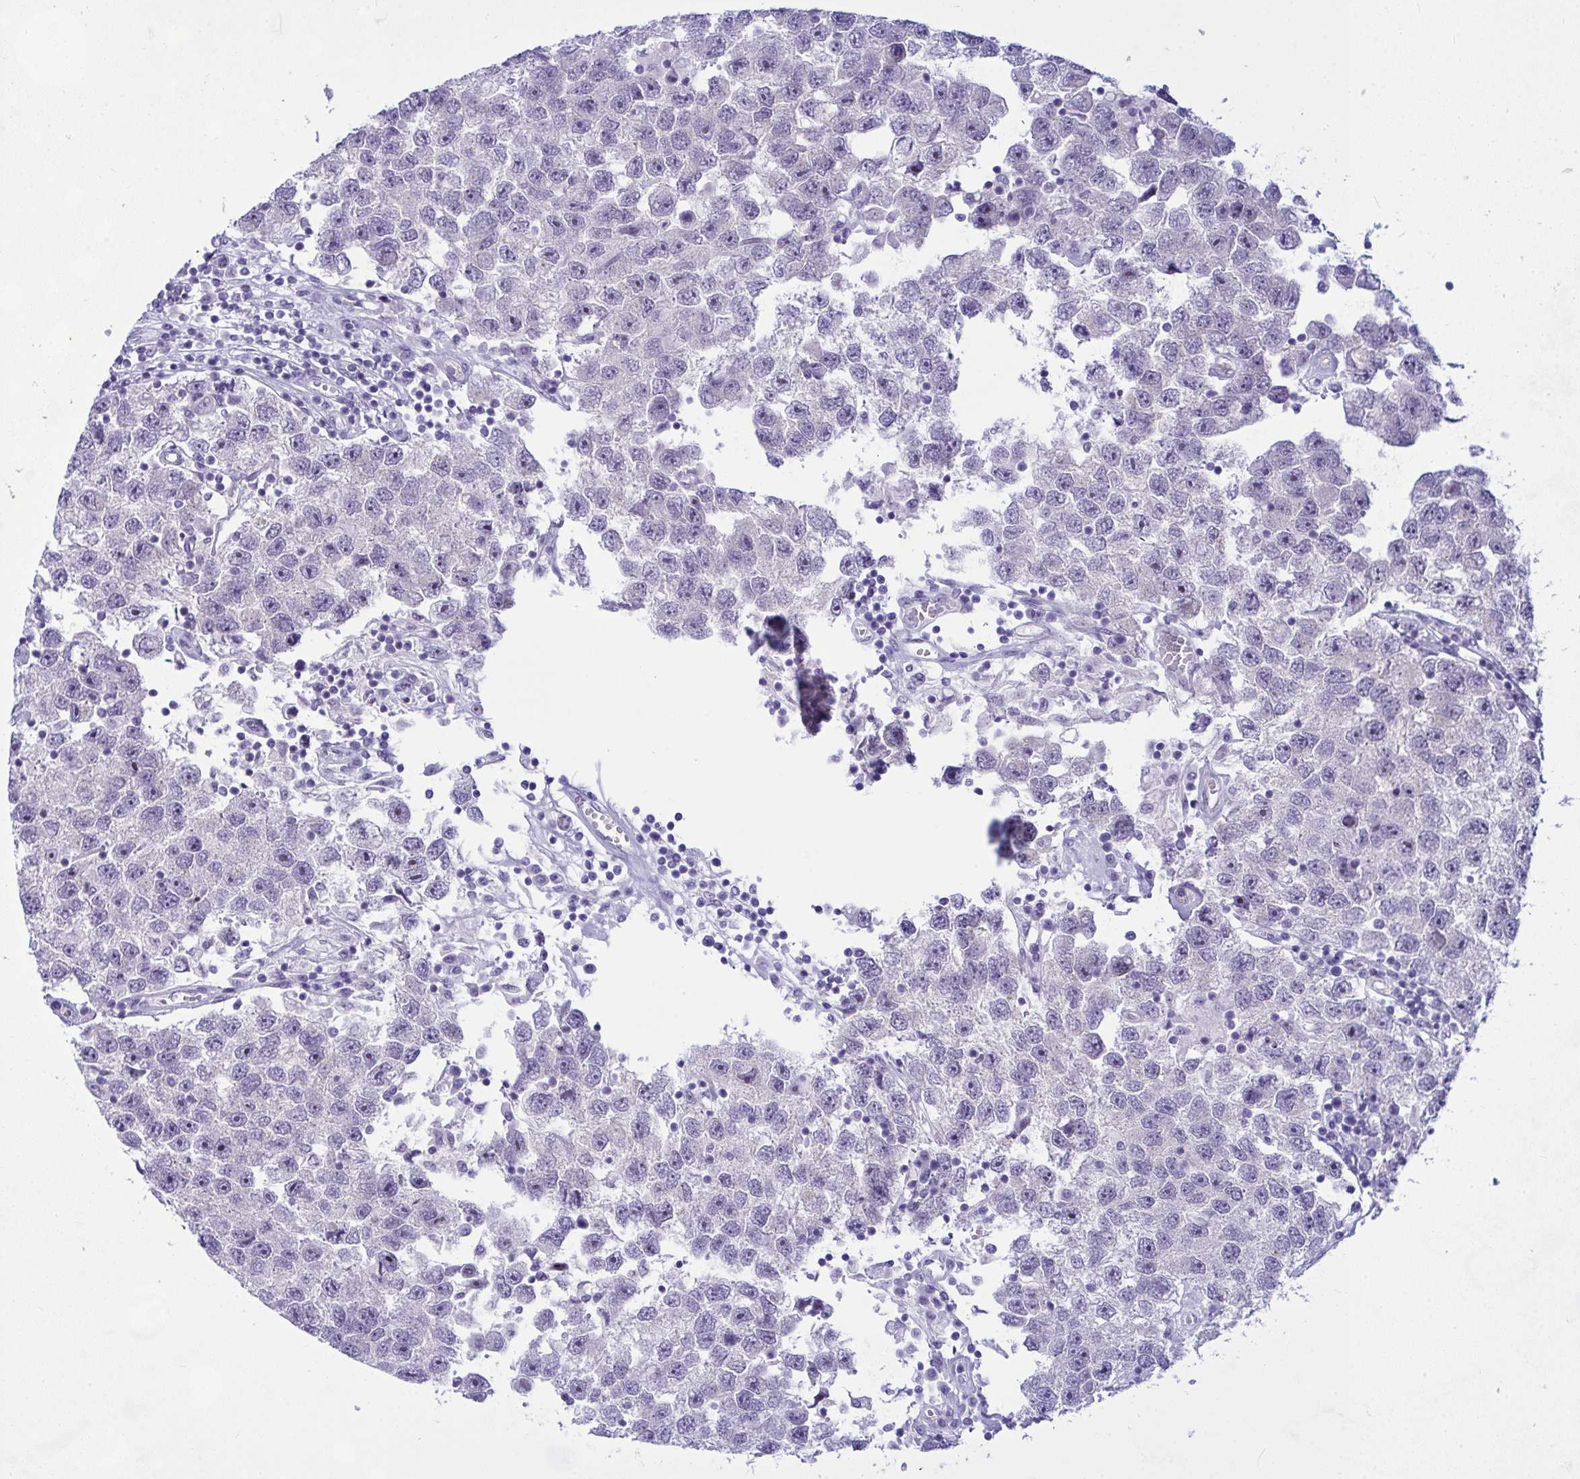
{"staining": {"intensity": "negative", "quantity": "none", "location": "none"}, "tissue": "testis cancer", "cell_type": "Tumor cells", "image_type": "cancer", "snomed": [{"axis": "morphology", "description": "Seminoma, NOS"}, {"axis": "topography", "description": "Testis"}], "caption": "Immunohistochemistry image of neoplastic tissue: human testis seminoma stained with DAB shows no significant protein positivity in tumor cells.", "gene": "NFXL1", "patient": {"sex": "male", "age": 26}}